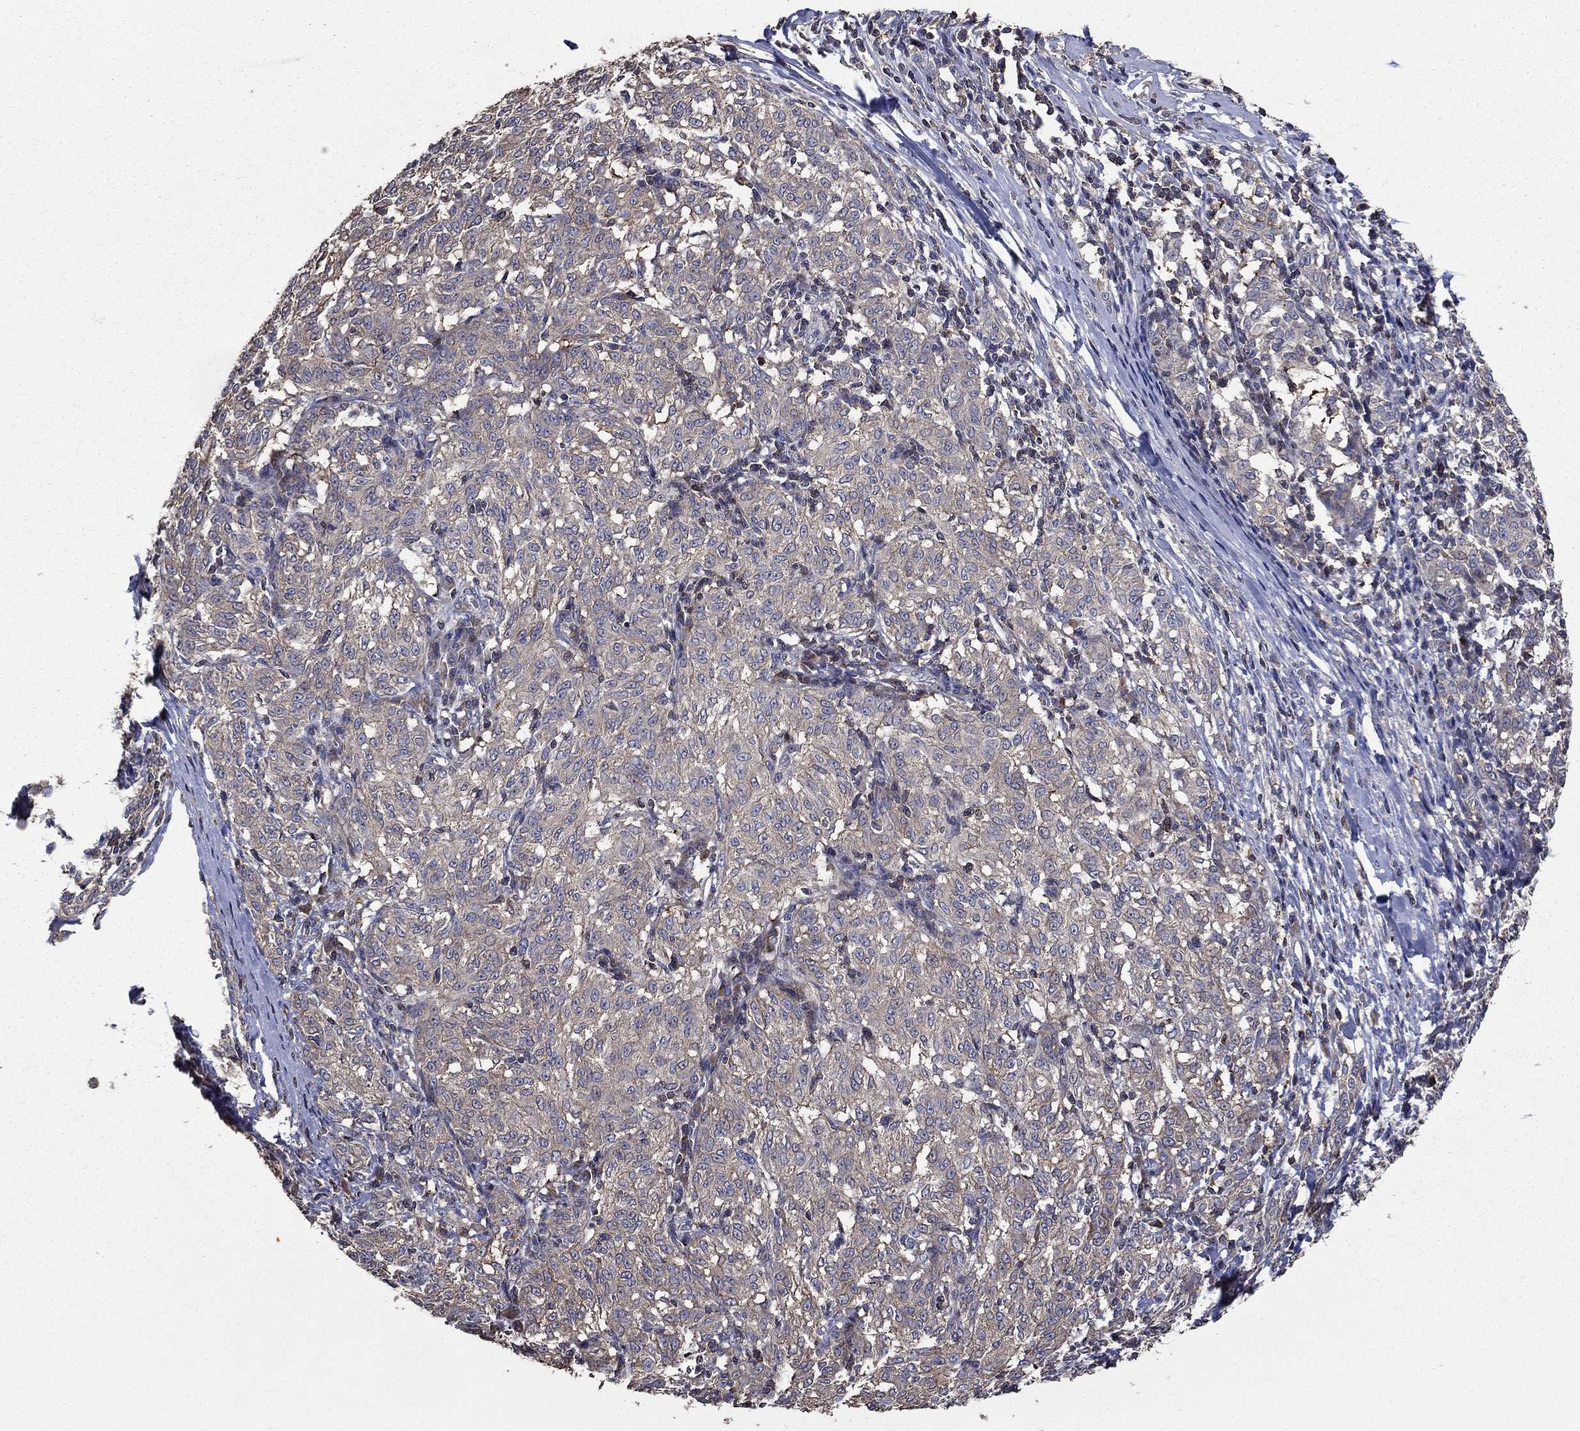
{"staining": {"intensity": "negative", "quantity": "none", "location": "none"}, "tissue": "melanoma", "cell_type": "Tumor cells", "image_type": "cancer", "snomed": [{"axis": "morphology", "description": "Malignant melanoma, NOS"}, {"axis": "topography", "description": "Skin"}], "caption": "Protein analysis of malignant melanoma reveals no significant positivity in tumor cells.", "gene": "DVL1", "patient": {"sex": "female", "age": 72}}